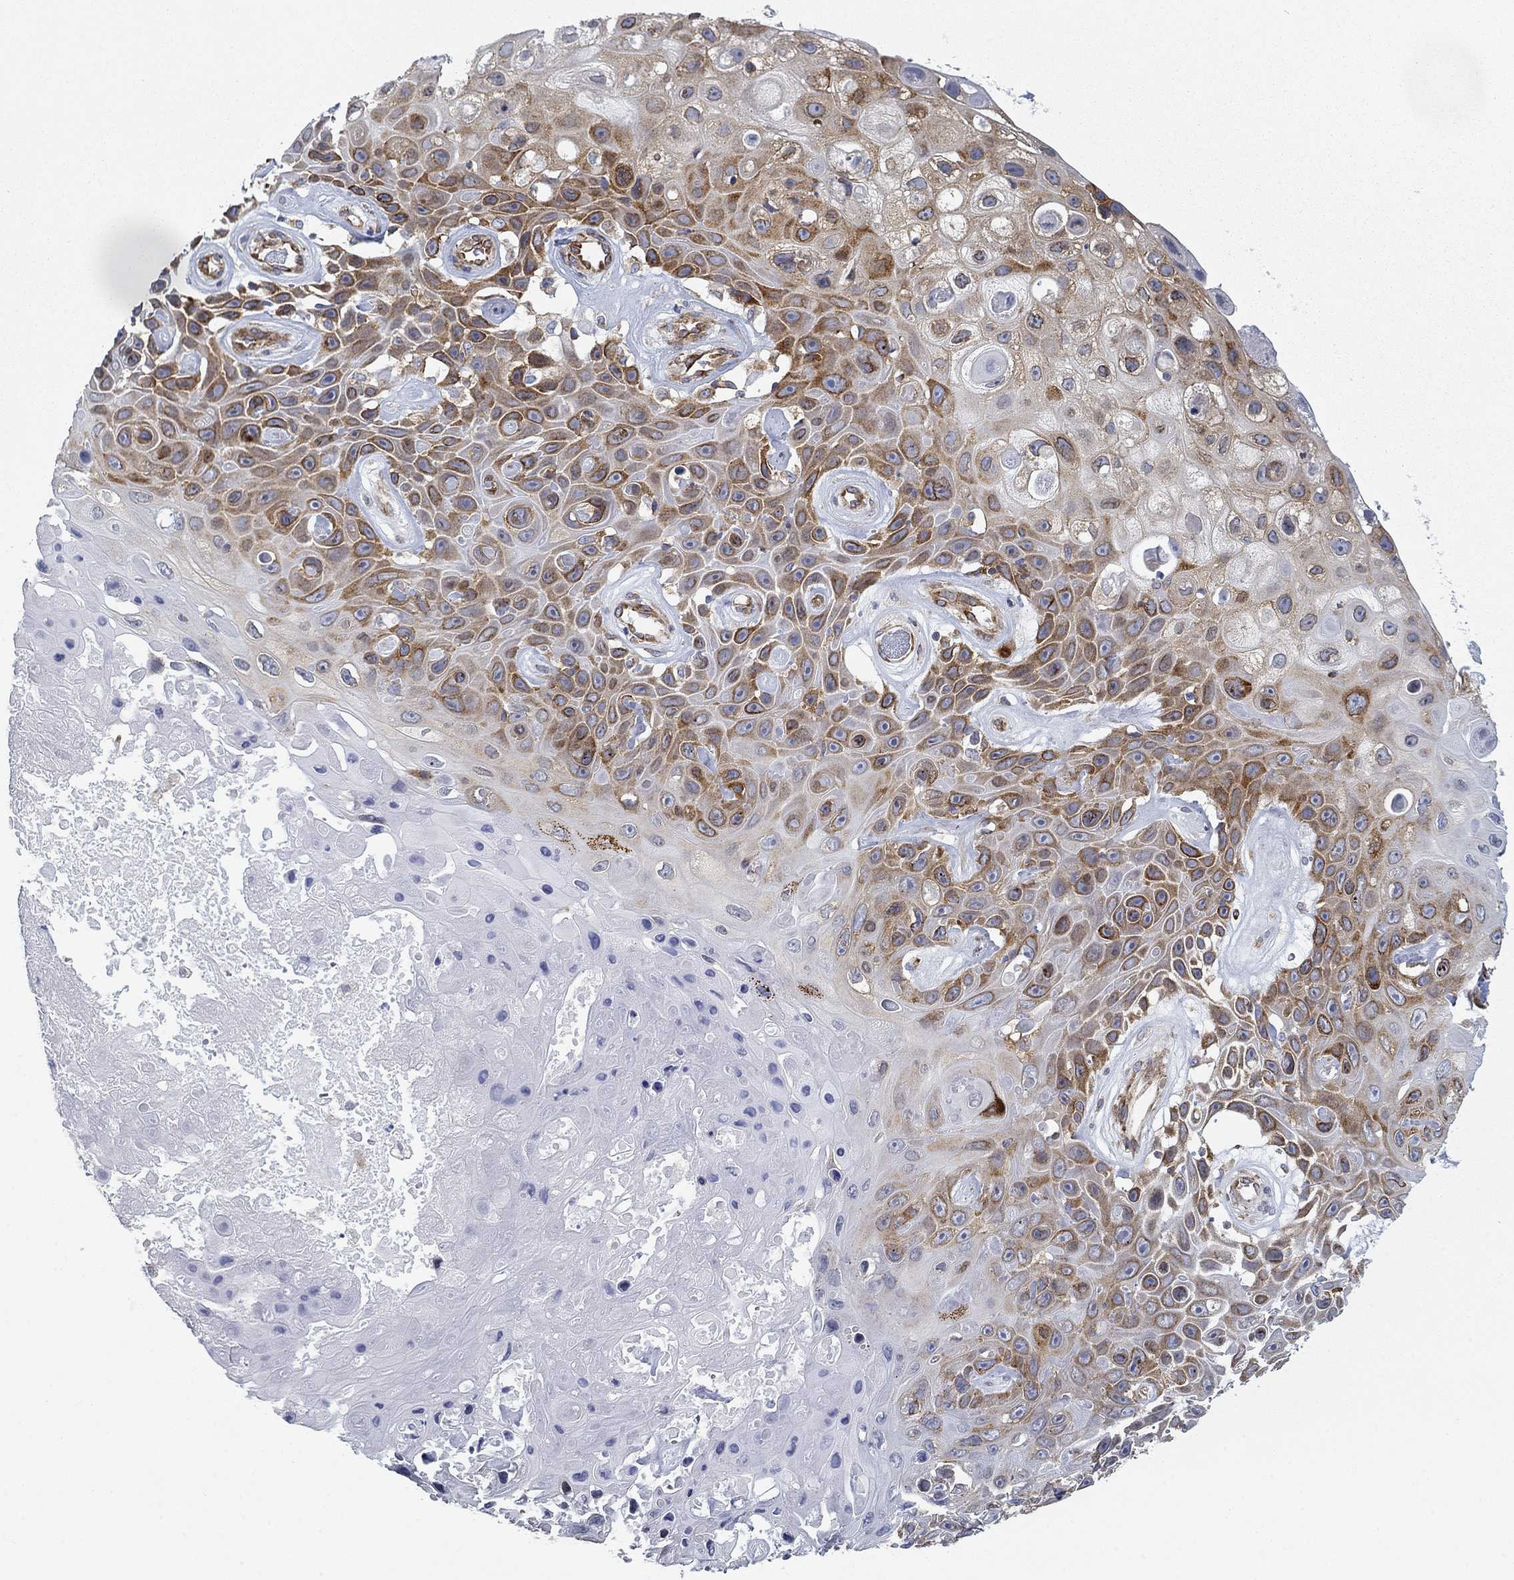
{"staining": {"intensity": "moderate", "quantity": ">75%", "location": "cytoplasmic/membranous"}, "tissue": "skin cancer", "cell_type": "Tumor cells", "image_type": "cancer", "snomed": [{"axis": "morphology", "description": "Squamous cell carcinoma, NOS"}, {"axis": "topography", "description": "Skin"}], "caption": "This image exhibits skin cancer (squamous cell carcinoma) stained with immunohistochemistry (IHC) to label a protein in brown. The cytoplasmic/membranous of tumor cells show moderate positivity for the protein. Nuclei are counter-stained blue.", "gene": "FXR1", "patient": {"sex": "male", "age": 82}}